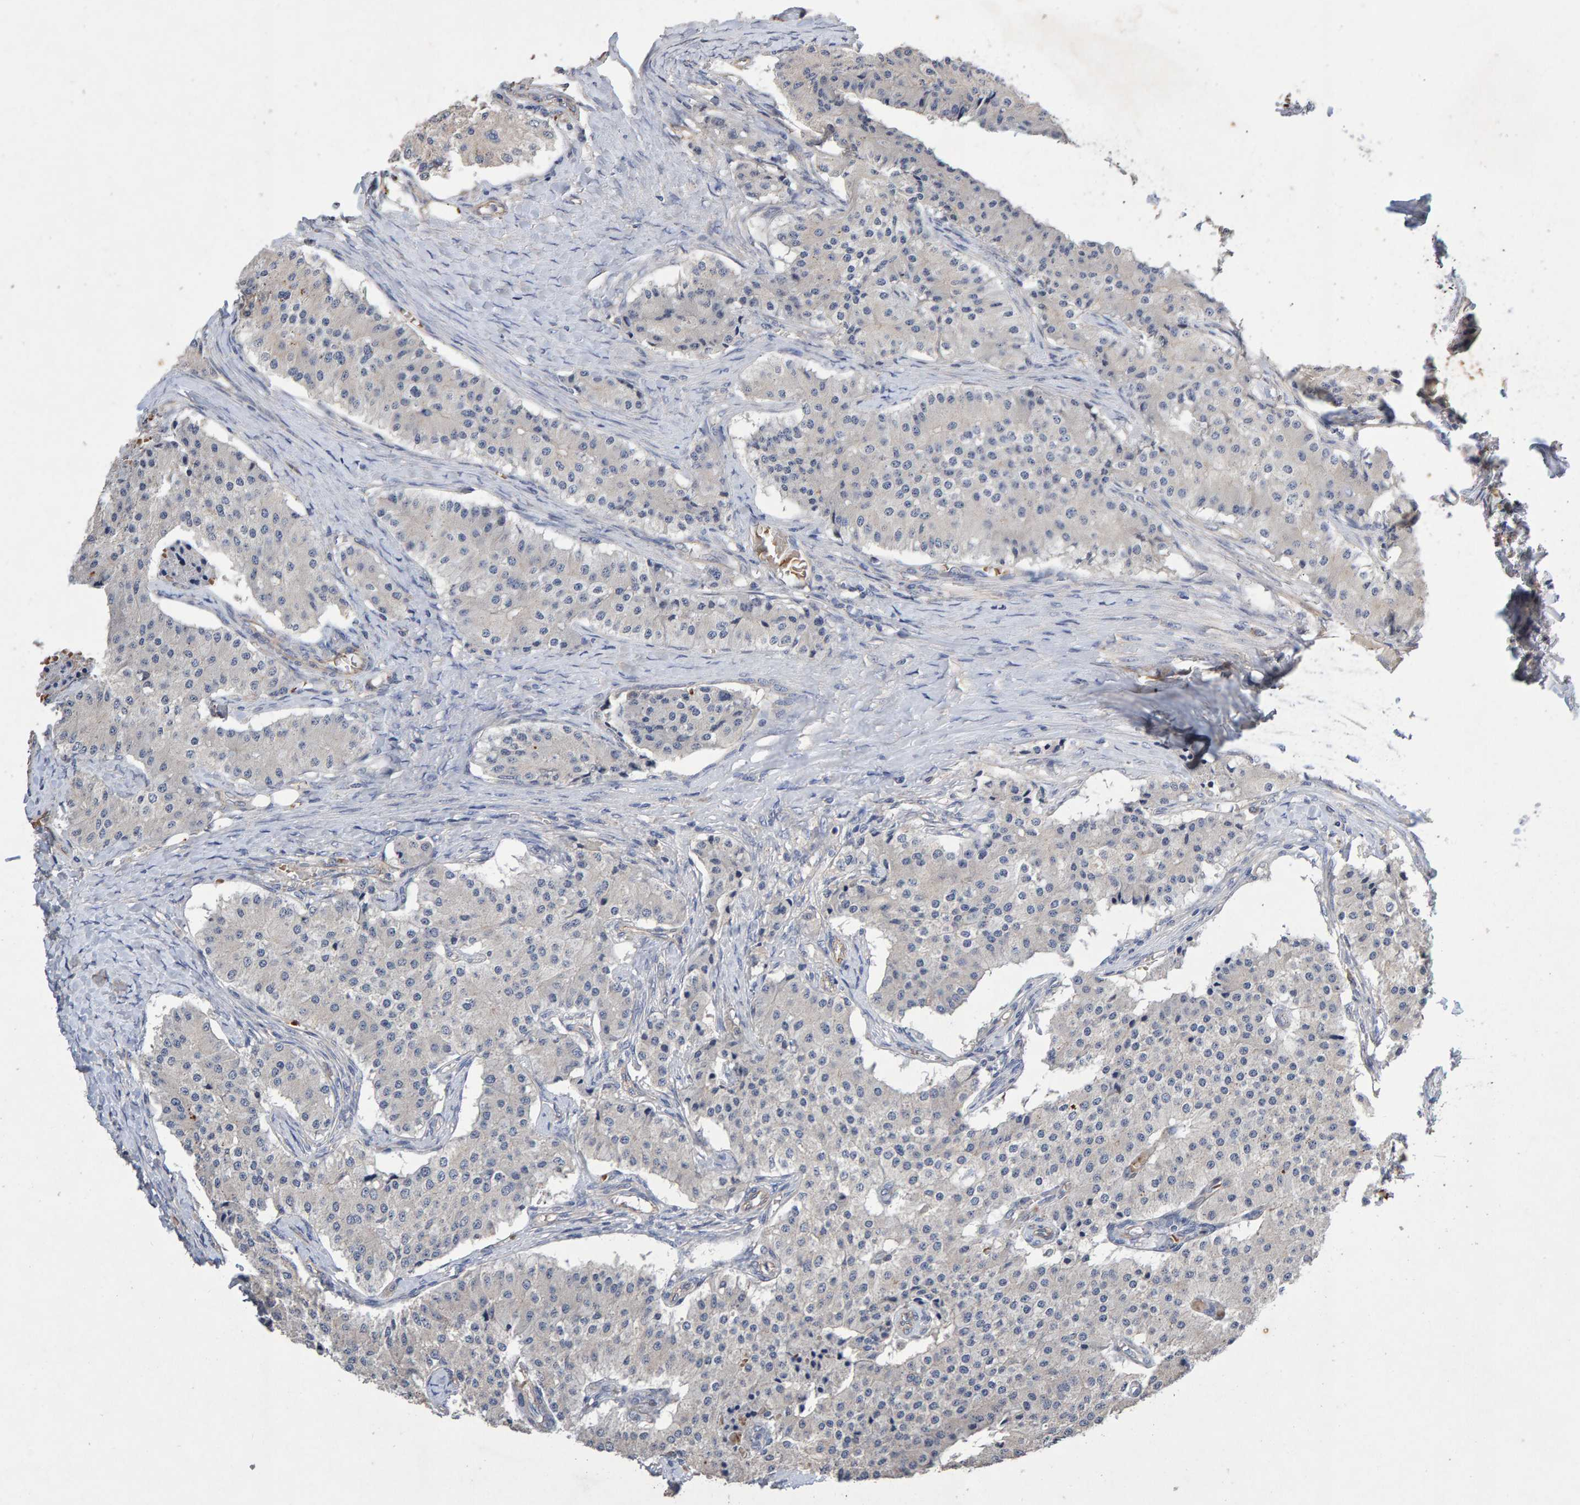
{"staining": {"intensity": "negative", "quantity": "none", "location": "none"}, "tissue": "carcinoid", "cell_type": "Tumor cells", "image_type": "cancer", "snomed": [{"axis": "morphology", "description": "Carcinoid, malignant, NOS"}, {"axis": "topography", "description": "Colon"}], "caption": "Immunohistochemical staining of human carcinoid demonstrates no significant expression in tumor cells.", "gene": "EFR3A", "patient": {"sex": "female", "age": 52}}